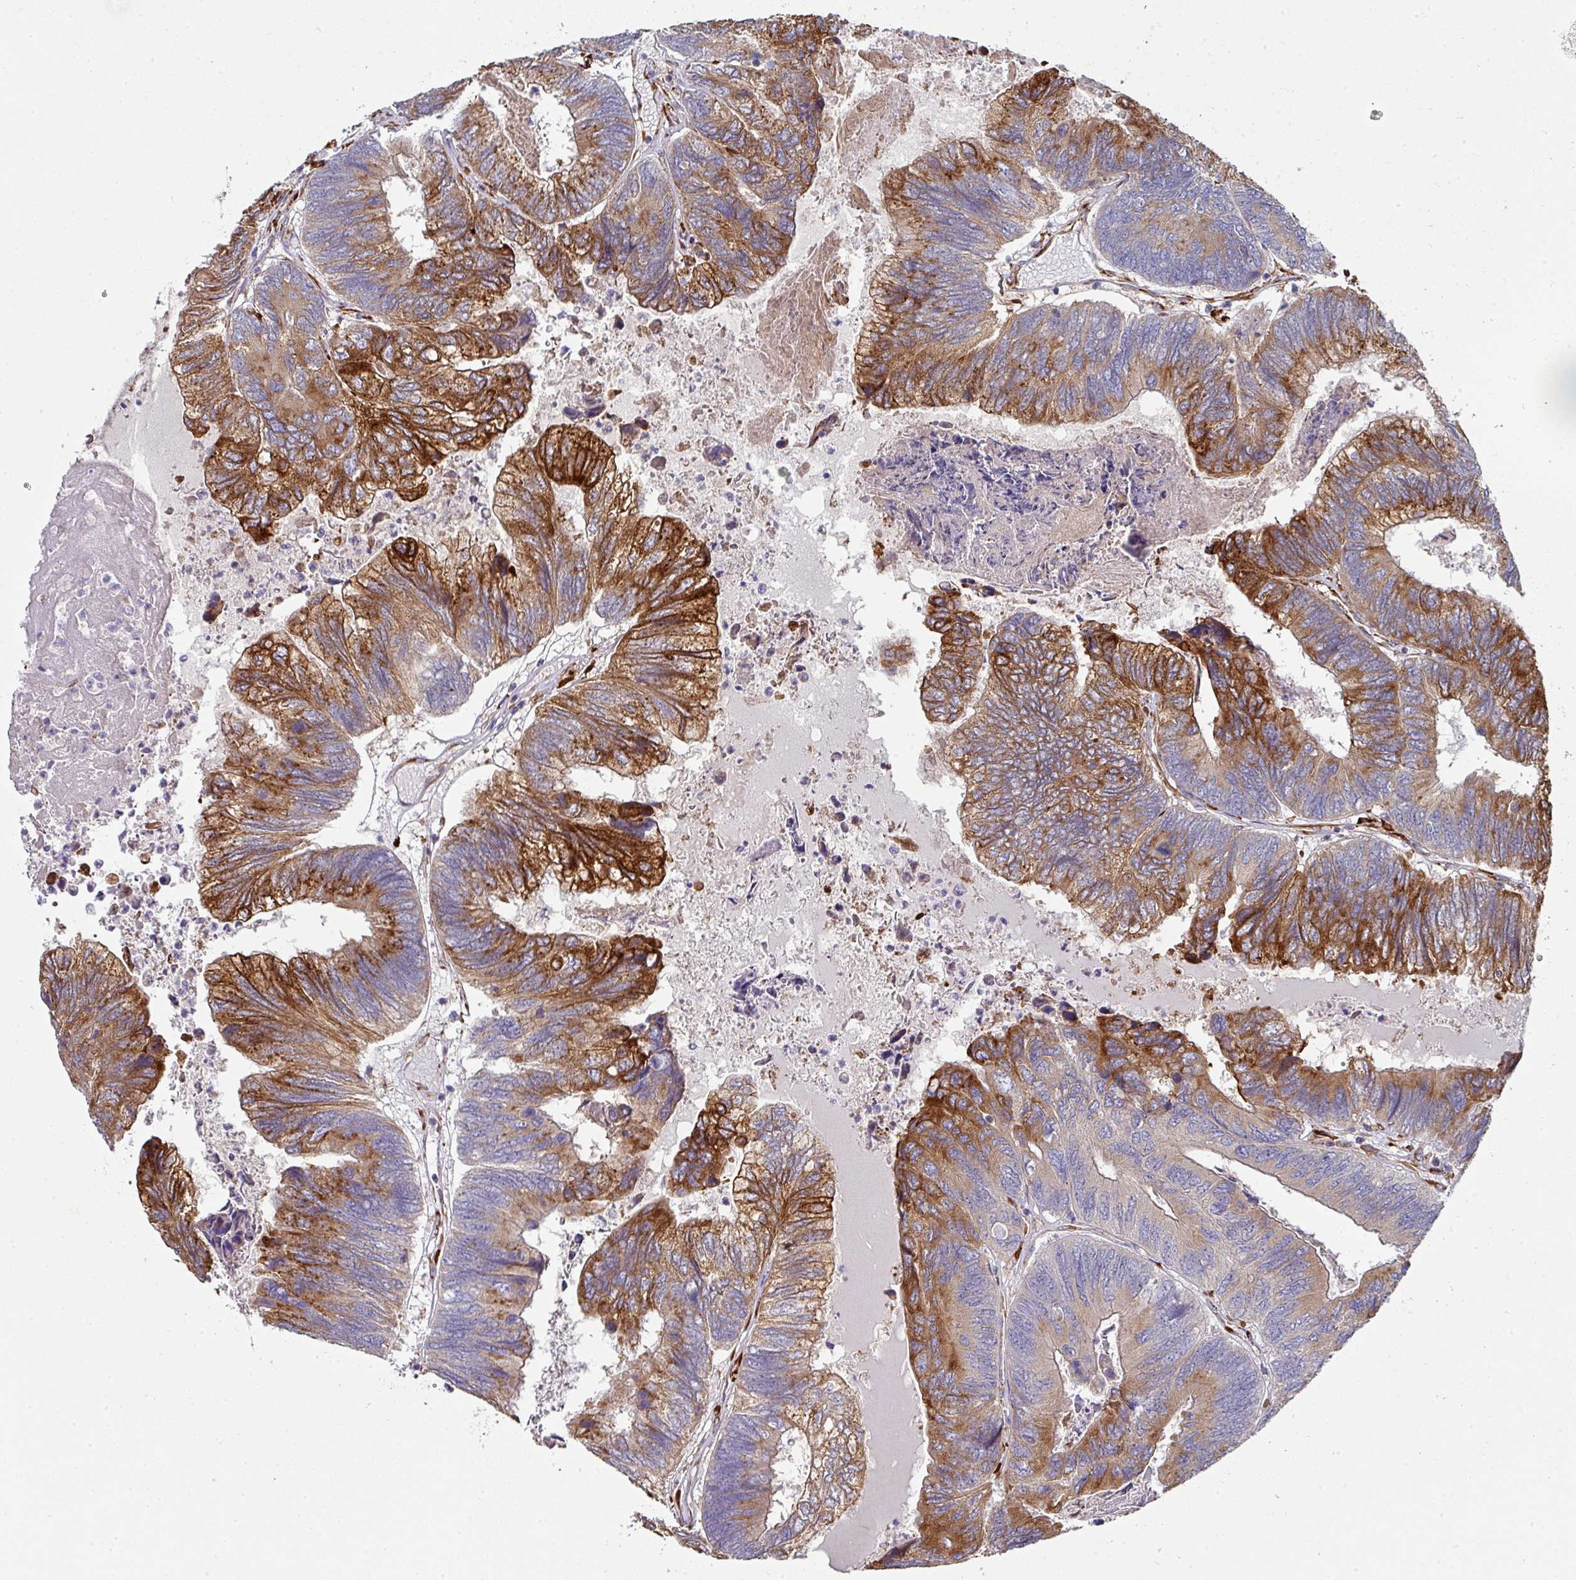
{"staining": {"intensity": "strong", "quantity": "25%-75%", "location": "cytoplasmic/membranous"}, "tissue": "colorectal cancer", "cell_type": "Tumor cells", "image_type": "cancer", "snomed": [{"axis": "morphology", "description": "Adenocarcinoma, NOS"}, {"axis": "topography", "description": "Colon"}], "caption": "About 25%-75% of tumor cells in human adenocarcinoma (colorectal) exhibit strong cytoplasmic/membranous protein positivity as visualized by brown immunohistochemical staining.", "gene": "ZNF268", "patient": {"sex": "female", "age": 67}}